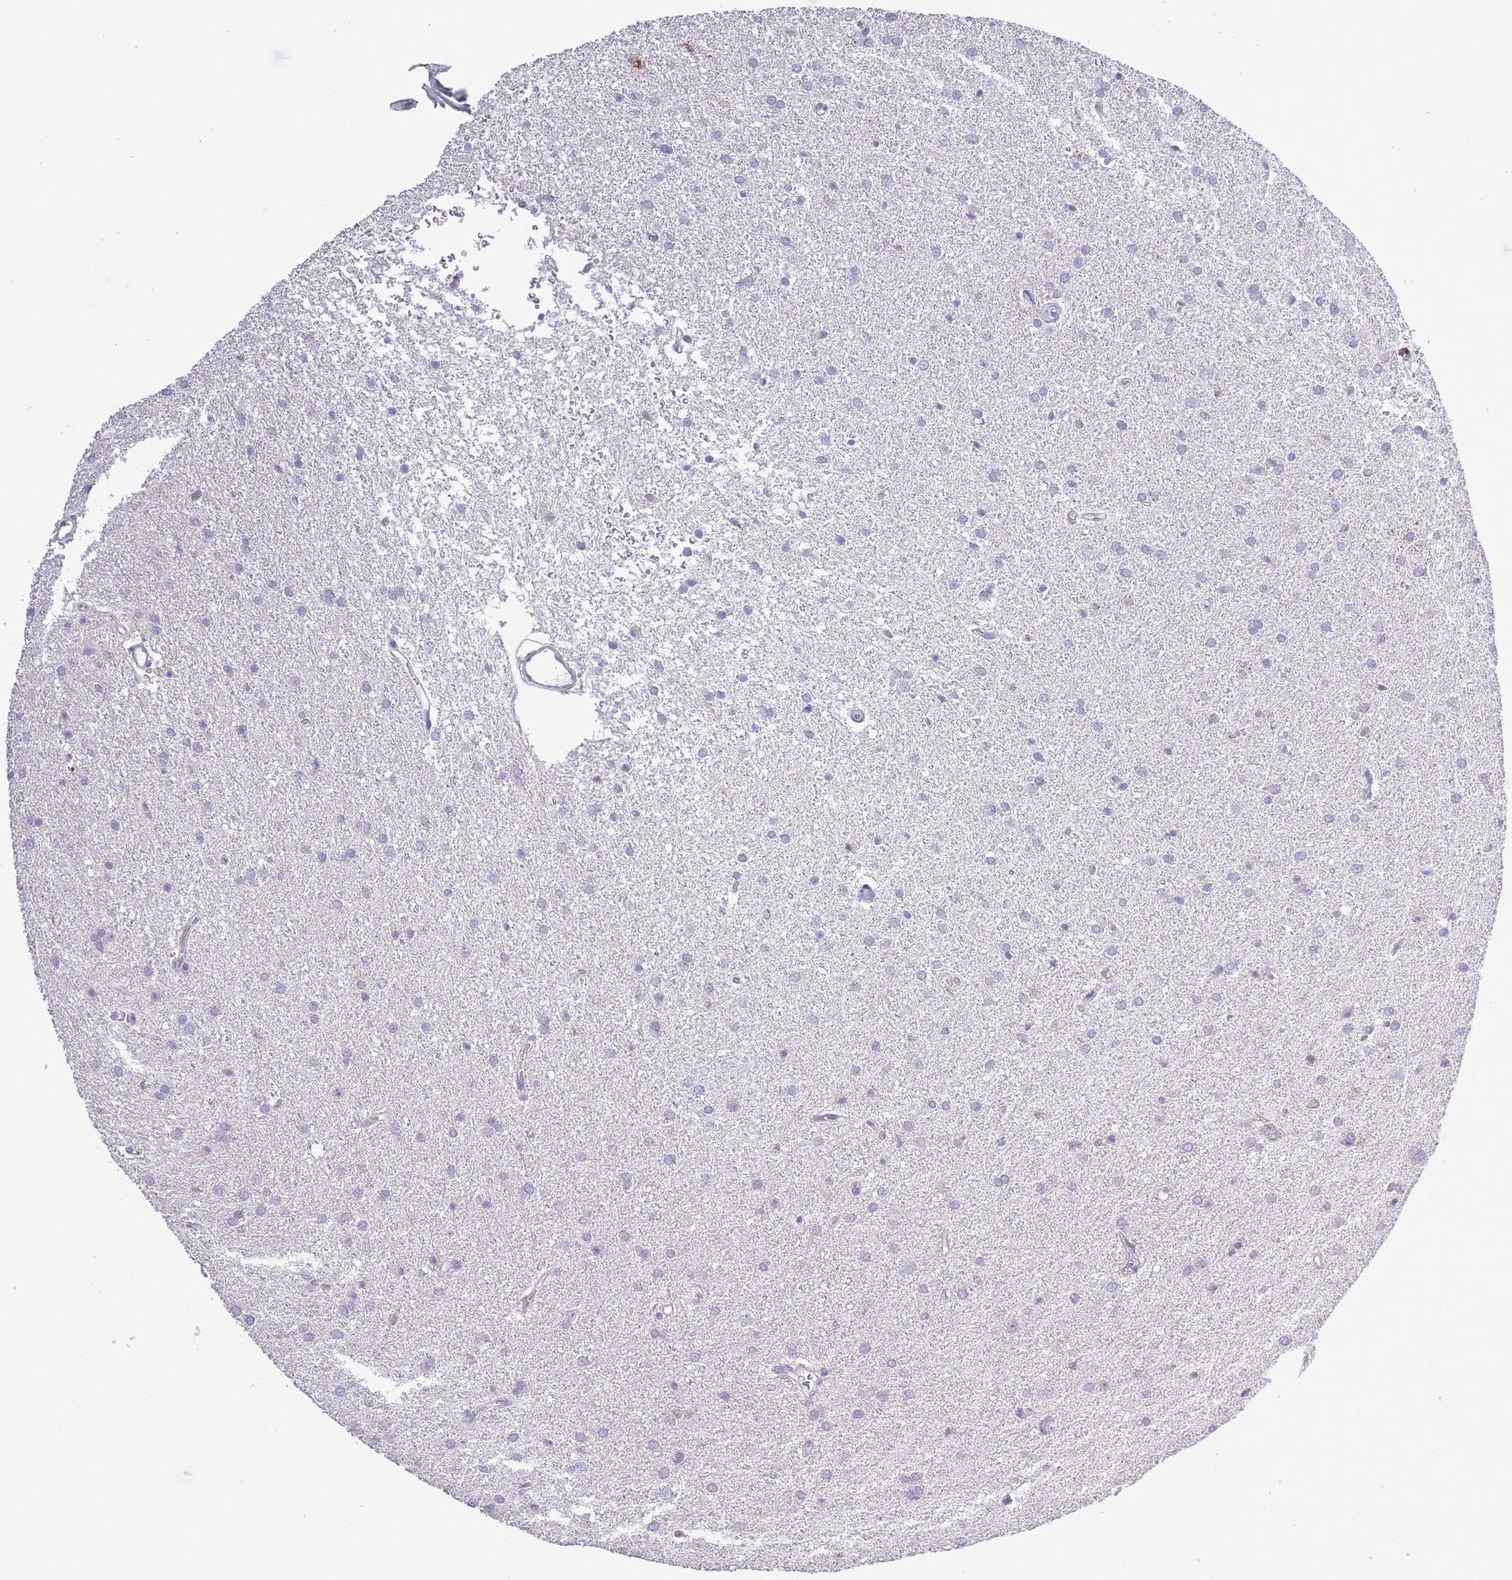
{"staining": {"intensity": "negative", "quantity": "none", "location": "none"}, "tissue": "glioma", "cell_type": "Tumor cells", "image_type": "cancer", "snomed": [{"axis": "morphology", "description": "Glioma, malignant, High grade"}, {"axis": "topography", "description": "Brain"}], "caption": "Tumor cells are negative for protein expression in human glioma.", "gene": "ZBTB24", "patient": {"sex": "female", "age": 50}}